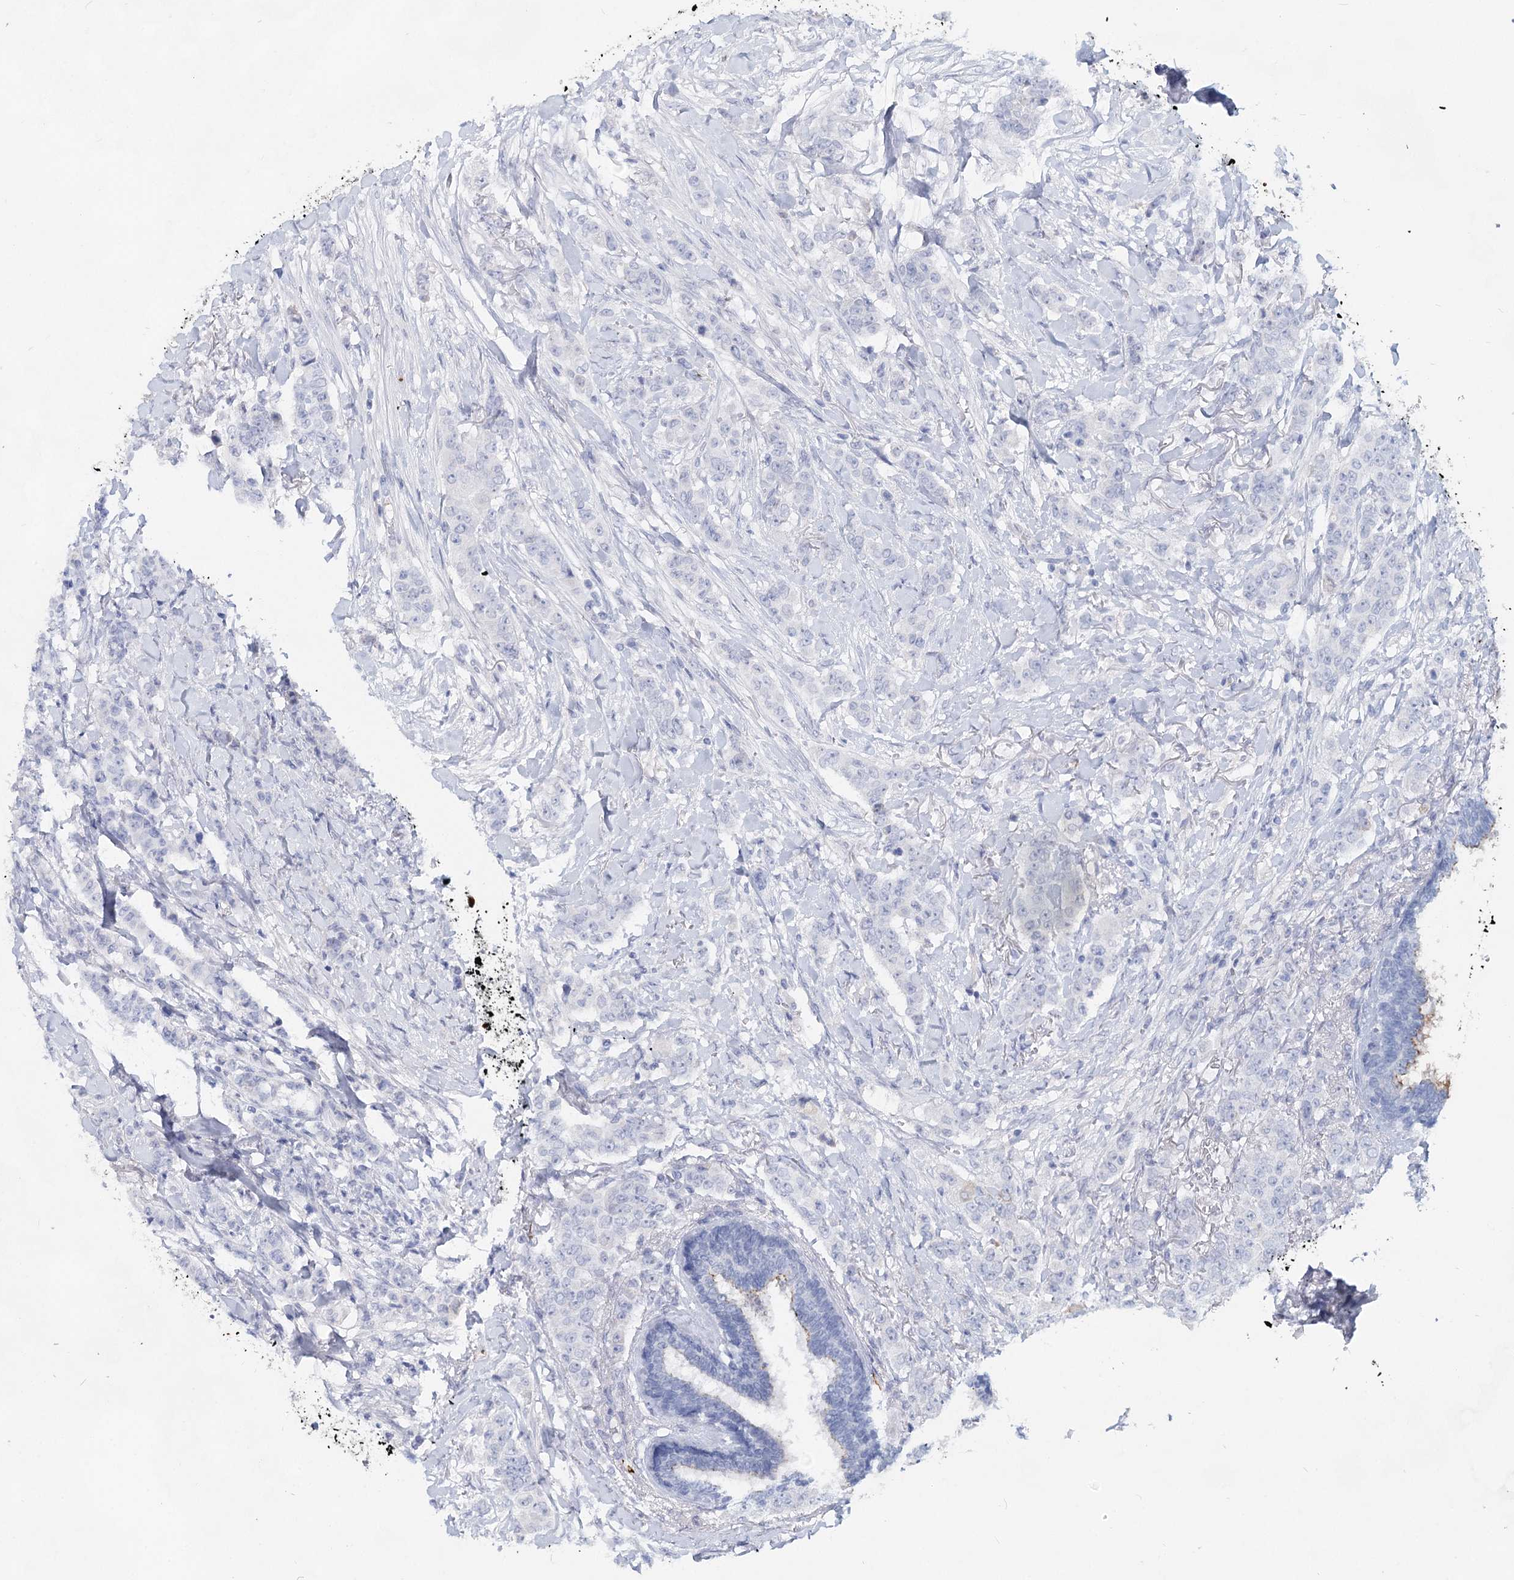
{"staining": {"intensity": "negative", "quantity": "none", "location": "none"}, "tissue": "breast cancer", "cell_type": "Tumor cells", "image_type": "cancer", "snomed": [{"axis": "morphology", "description": "Duct carcinoma"}, {"axis": "topography", "description": "Breast"}], "caption": "Human breast cancer stained for a protein using immunohistochemistry reveals no staining in tumor cells.", "gene": "TASOR2", "patient": {"sex": "female", "age": 40}}